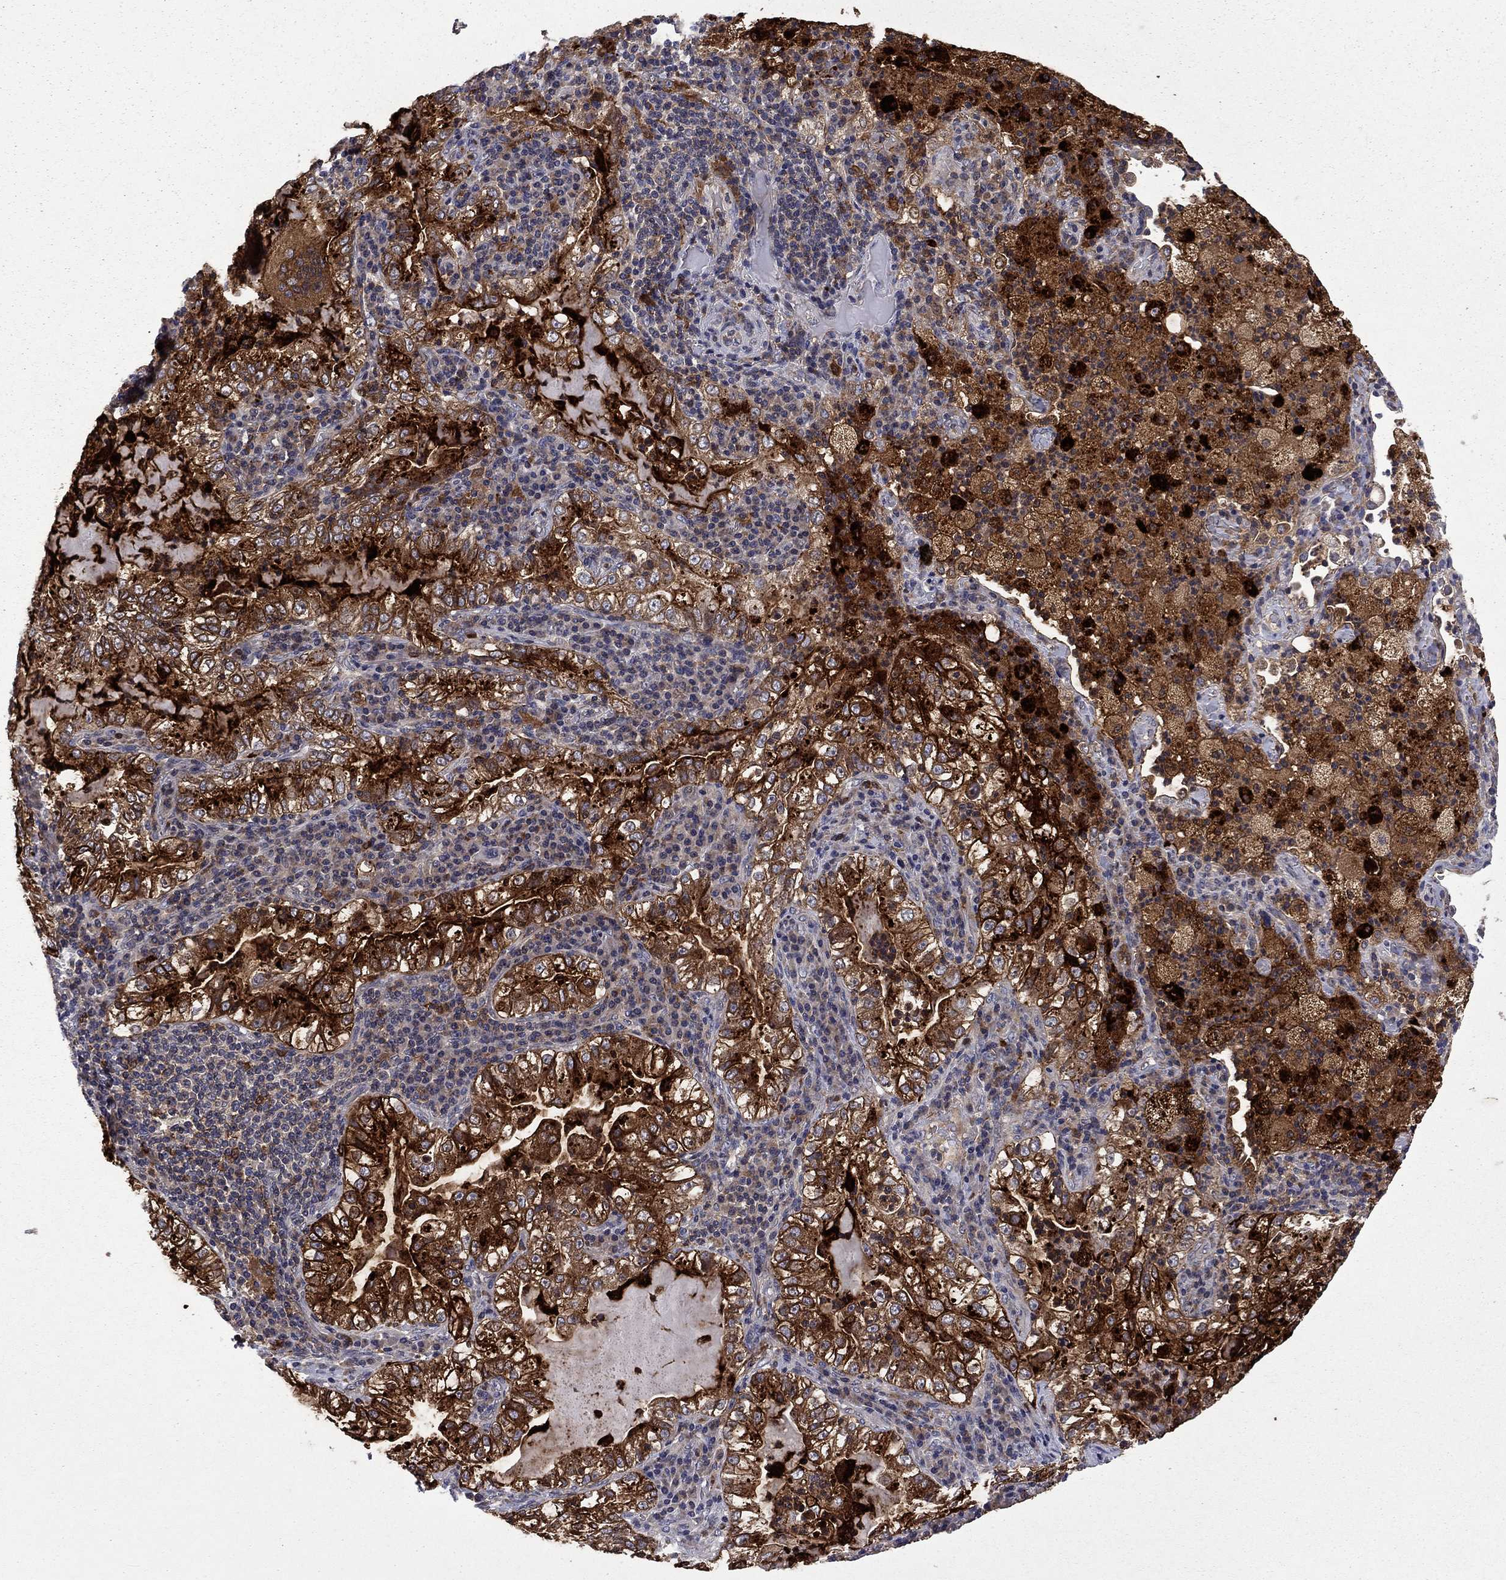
{"staining": {"intensity": "strong", "quantity": ">75%", "location": "cytoplasmic/membranous"}, "tissue": "lung cancer", "cell_type": "Tumor cells", "image_type": "cancer", "snomed": [{"axis": "morphology", "description": "Adenocarcinoma, NOS"}, {"axis": "topography", "description": "Lung"}], "caption": "Brown immunohistochemical staining in human lung cancer (adenocarcinoma) exhibits strong cytoplasmic/membranous staining in about >75% of tumor cells. (IHC, brightfield microscopy, high magnification).", "gene": "CEACAM7", "patient": {"sex": "female", "age": 73}}